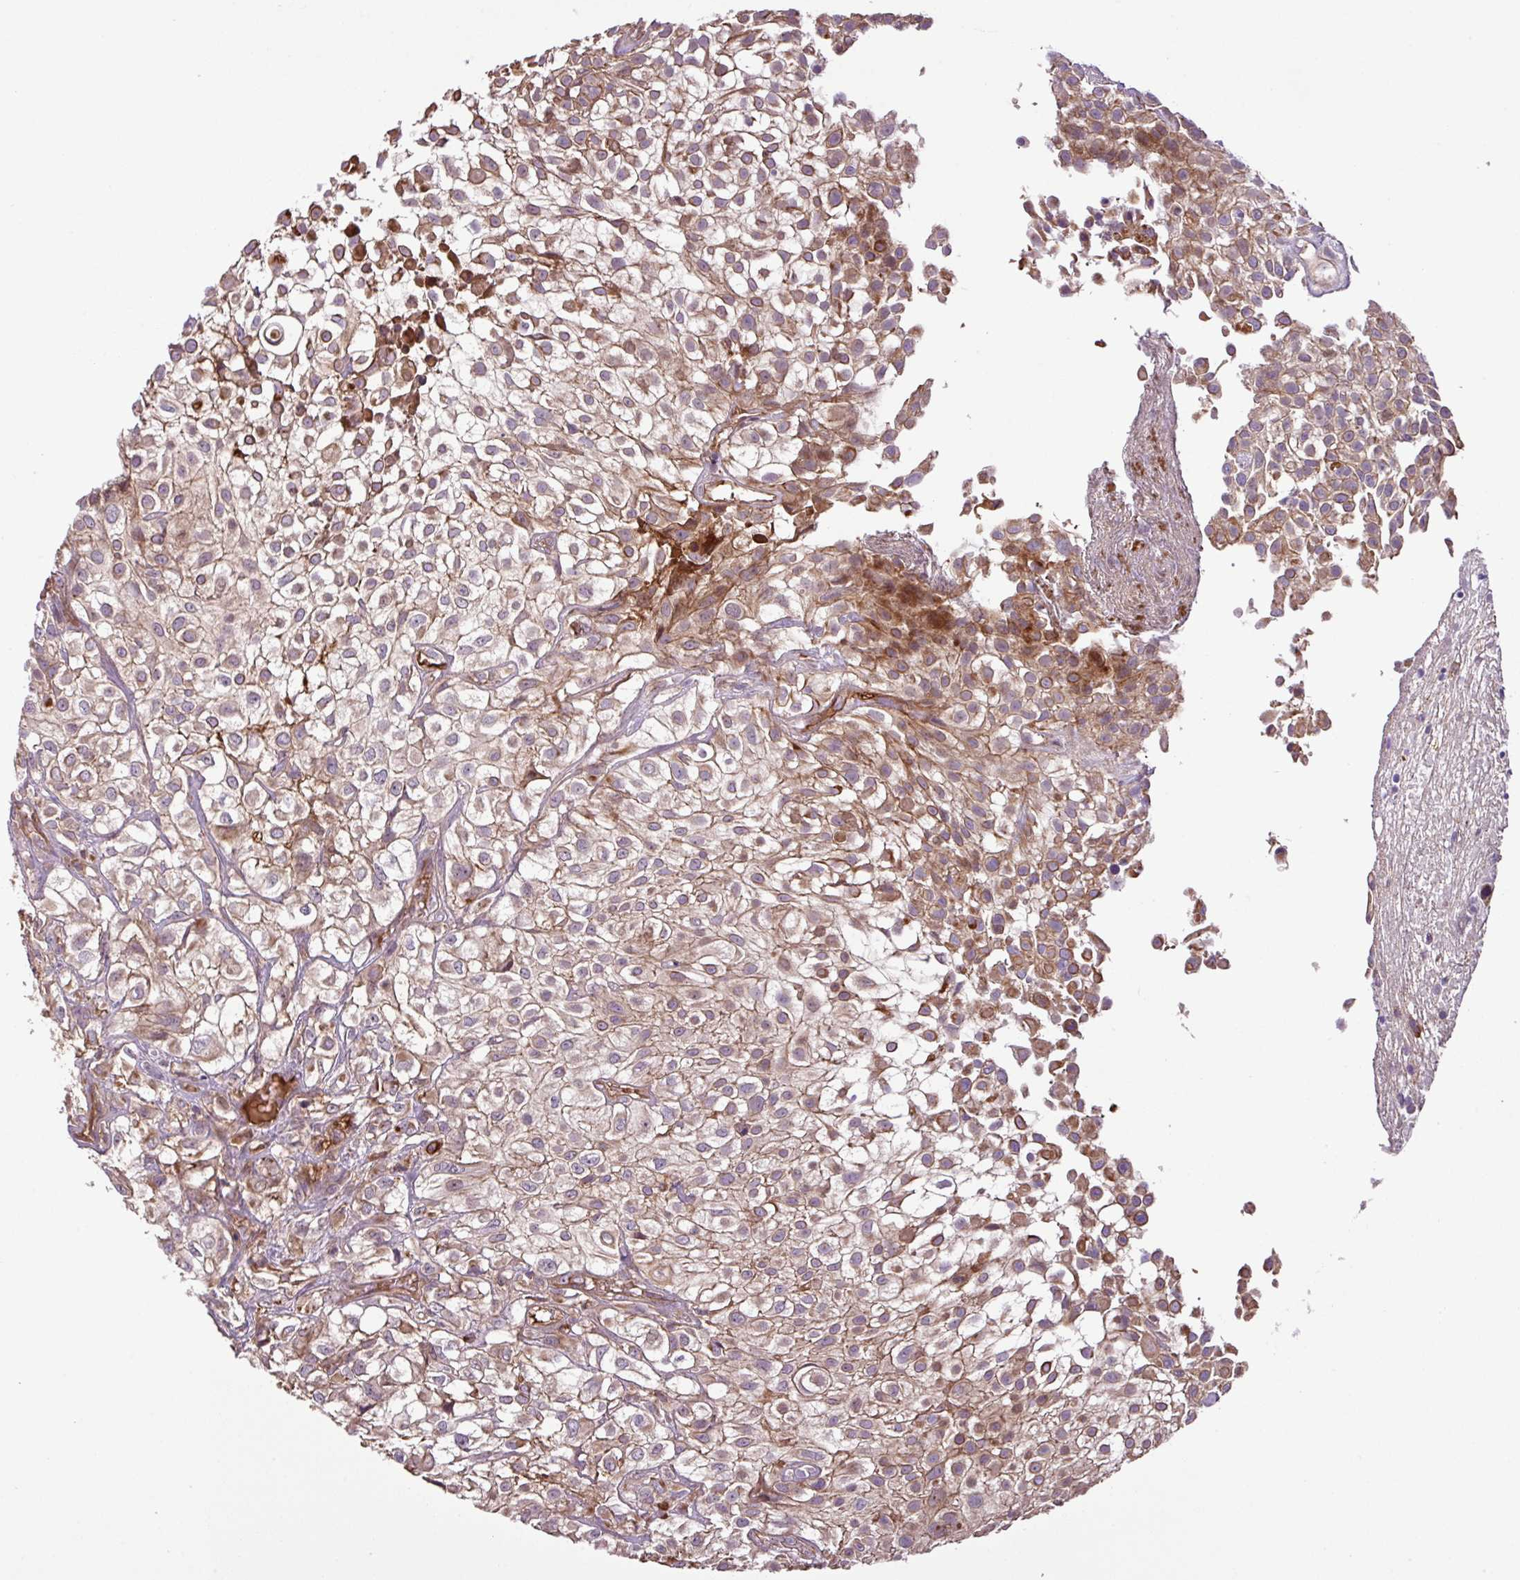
{"staining": {"intensity": "moderate", "quantity": "25%-75%", "location": "cytoplasmic/membranous"}, "tissue": "urothelial cancer", "cell_type": "Tumor cells", "image_type": "cancer", "snomed": [{"axis": "morphology", "description": "Urothelial carcinoma, High grade"}, {"axis": "topography", "description": "Urinary bladder"}], "caption": "Protein staining displays moderate cytoplasmic/membranous staining in about 25%-75% of tumor cells in urothelial cancer.", "gene": "ZNF266", "patient": {"sex": "male", "age": 56}}